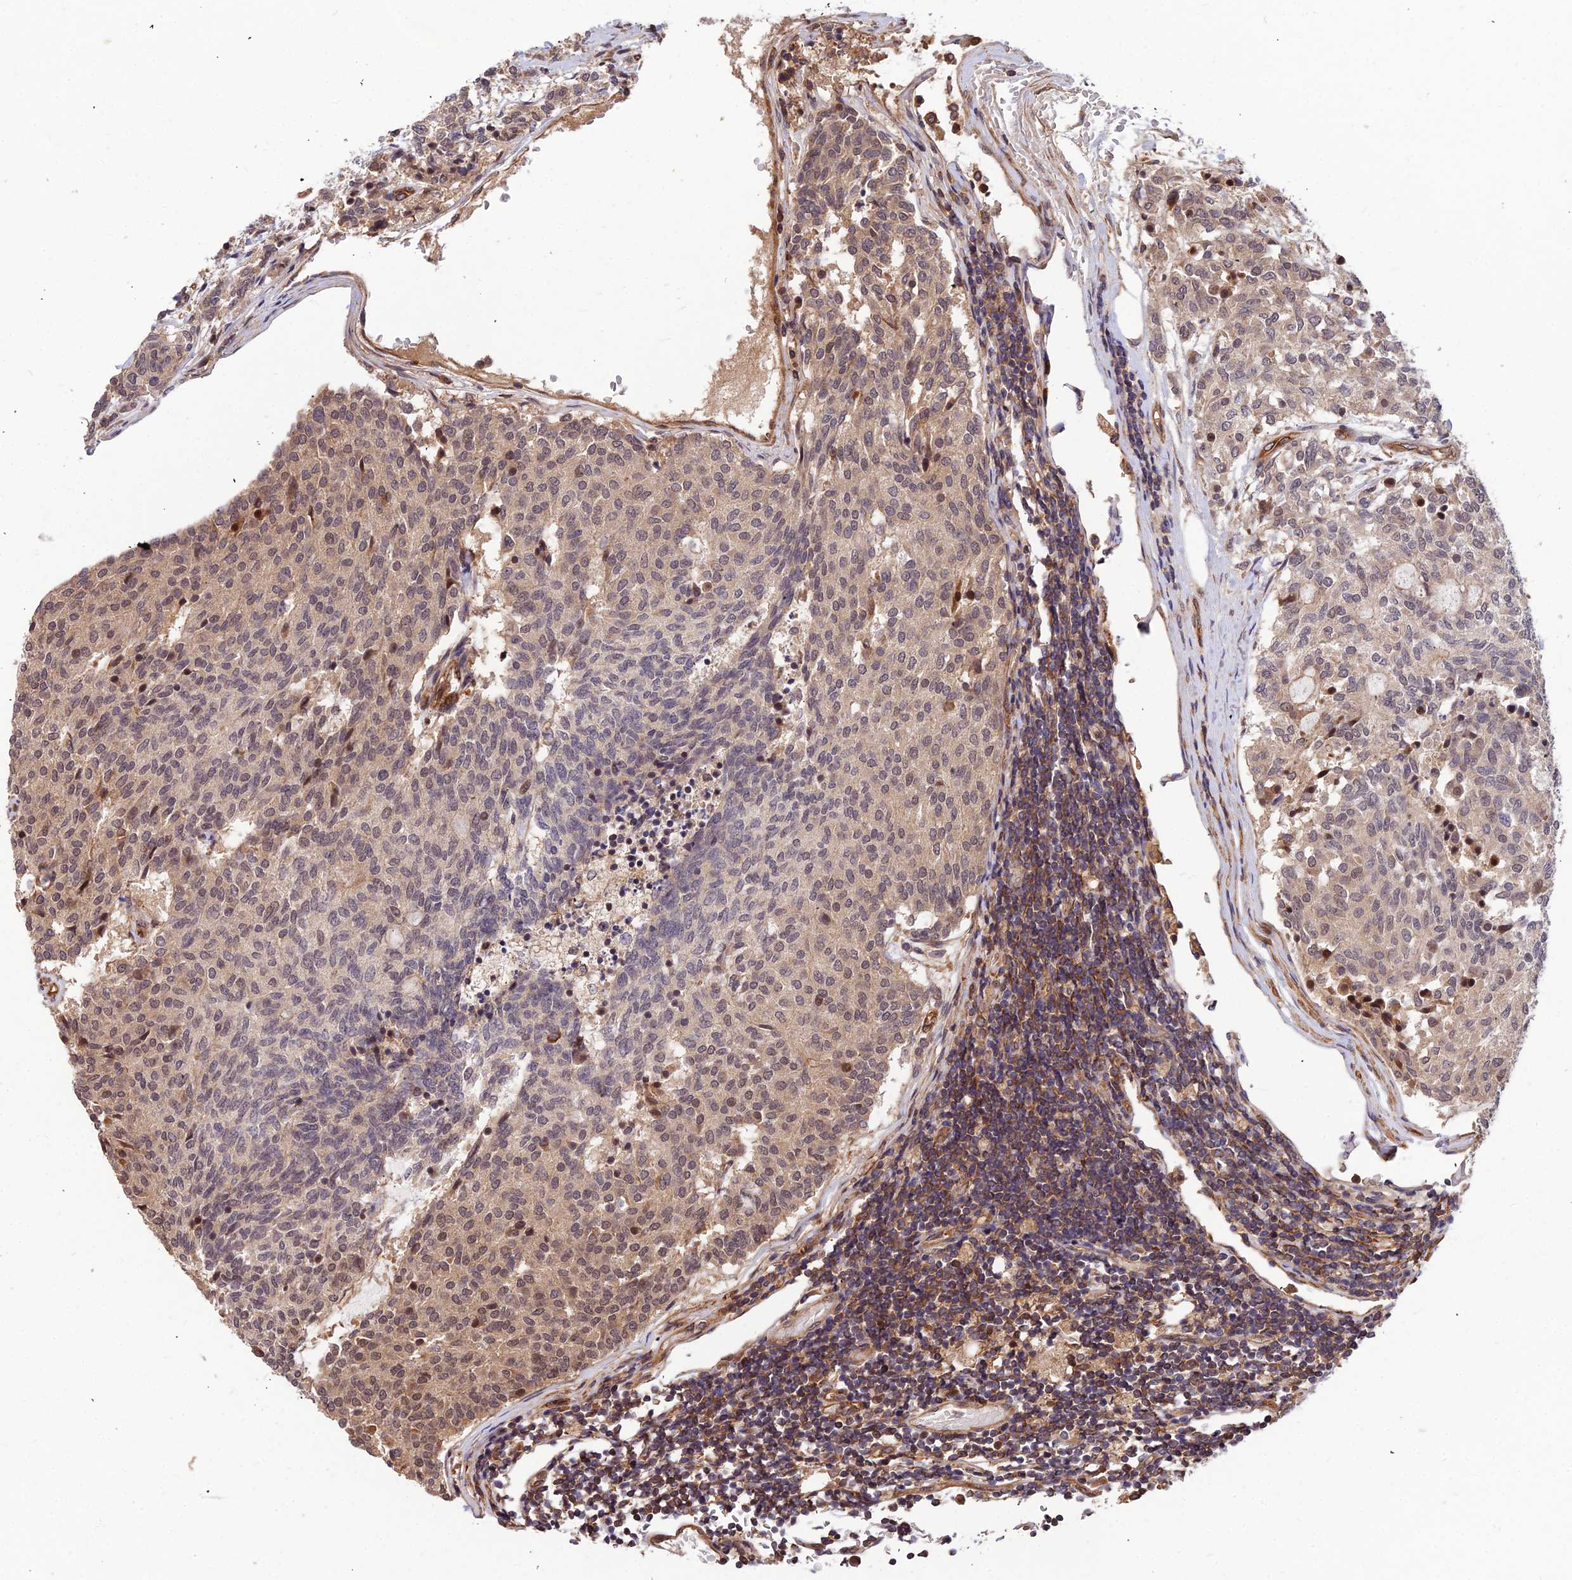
{"staining": {"intensity": "weak", "quantity": ">75%", "location": "cytoplasmic/membranous,nuclear"}, "tissue": "carcinoid", "cell_type": "Tumor cells", "image_type": "cancer", "snomed": [{"axis": "morphology", "description": "Carcinoid, malignant, NOS"}, {"axis": "topography", "description": "Pancreas"}], "caption": "Immunohistochemical staining of carcinoid (malignant) demonstrates weak cytoplasmic/membranous and nuclear protein positivity in about >75% of tumor cells. Using DAB (brown) and hematoxylin (blue) stains, captured at high magnification using brightfield microscopy.", "gene": "ZNF467", "patient": {"sex": "female", "age": 54}}